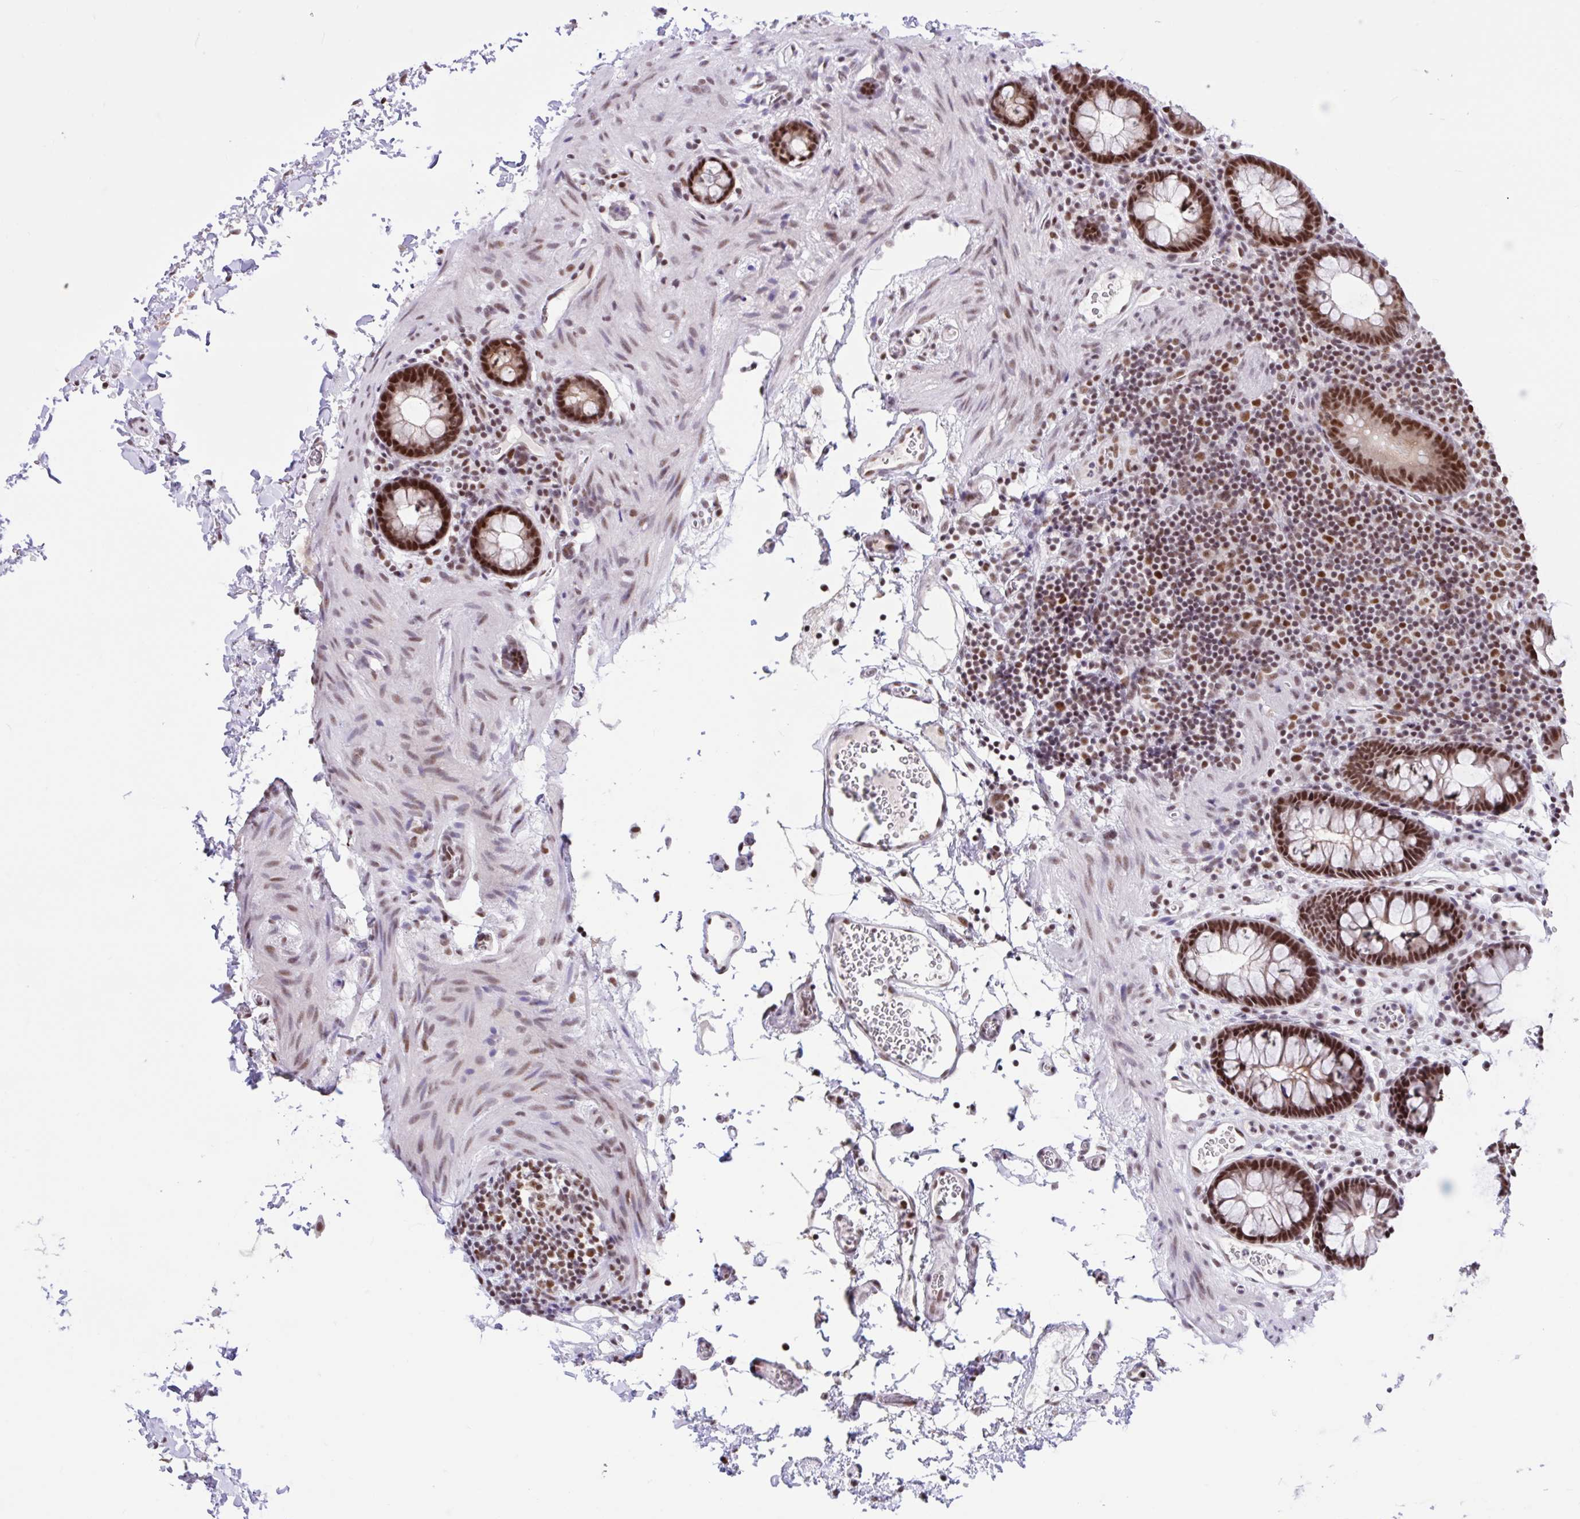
{"staining": {"intensity": "moderate", "quantity": ">75%", "location": "nuclear"}, "tissue": "colon", "cell_type": "Endothelial cells", "image_type": "normal", "snomed": [{"axis": "morphology", "description": "Normal tissue, NOS"}, {"axis": "topography", "description": "Colon"}, {"axis": "topography", "description": "Peripheral nerve tissue"}], "caption": "The histopathology image reveals staining of normal colon, revealing moderate nuclear protein expression (brown color) within endothelial cells.", "gene": "CCDC12", "patient": {"sex": "male", "age": 84}}